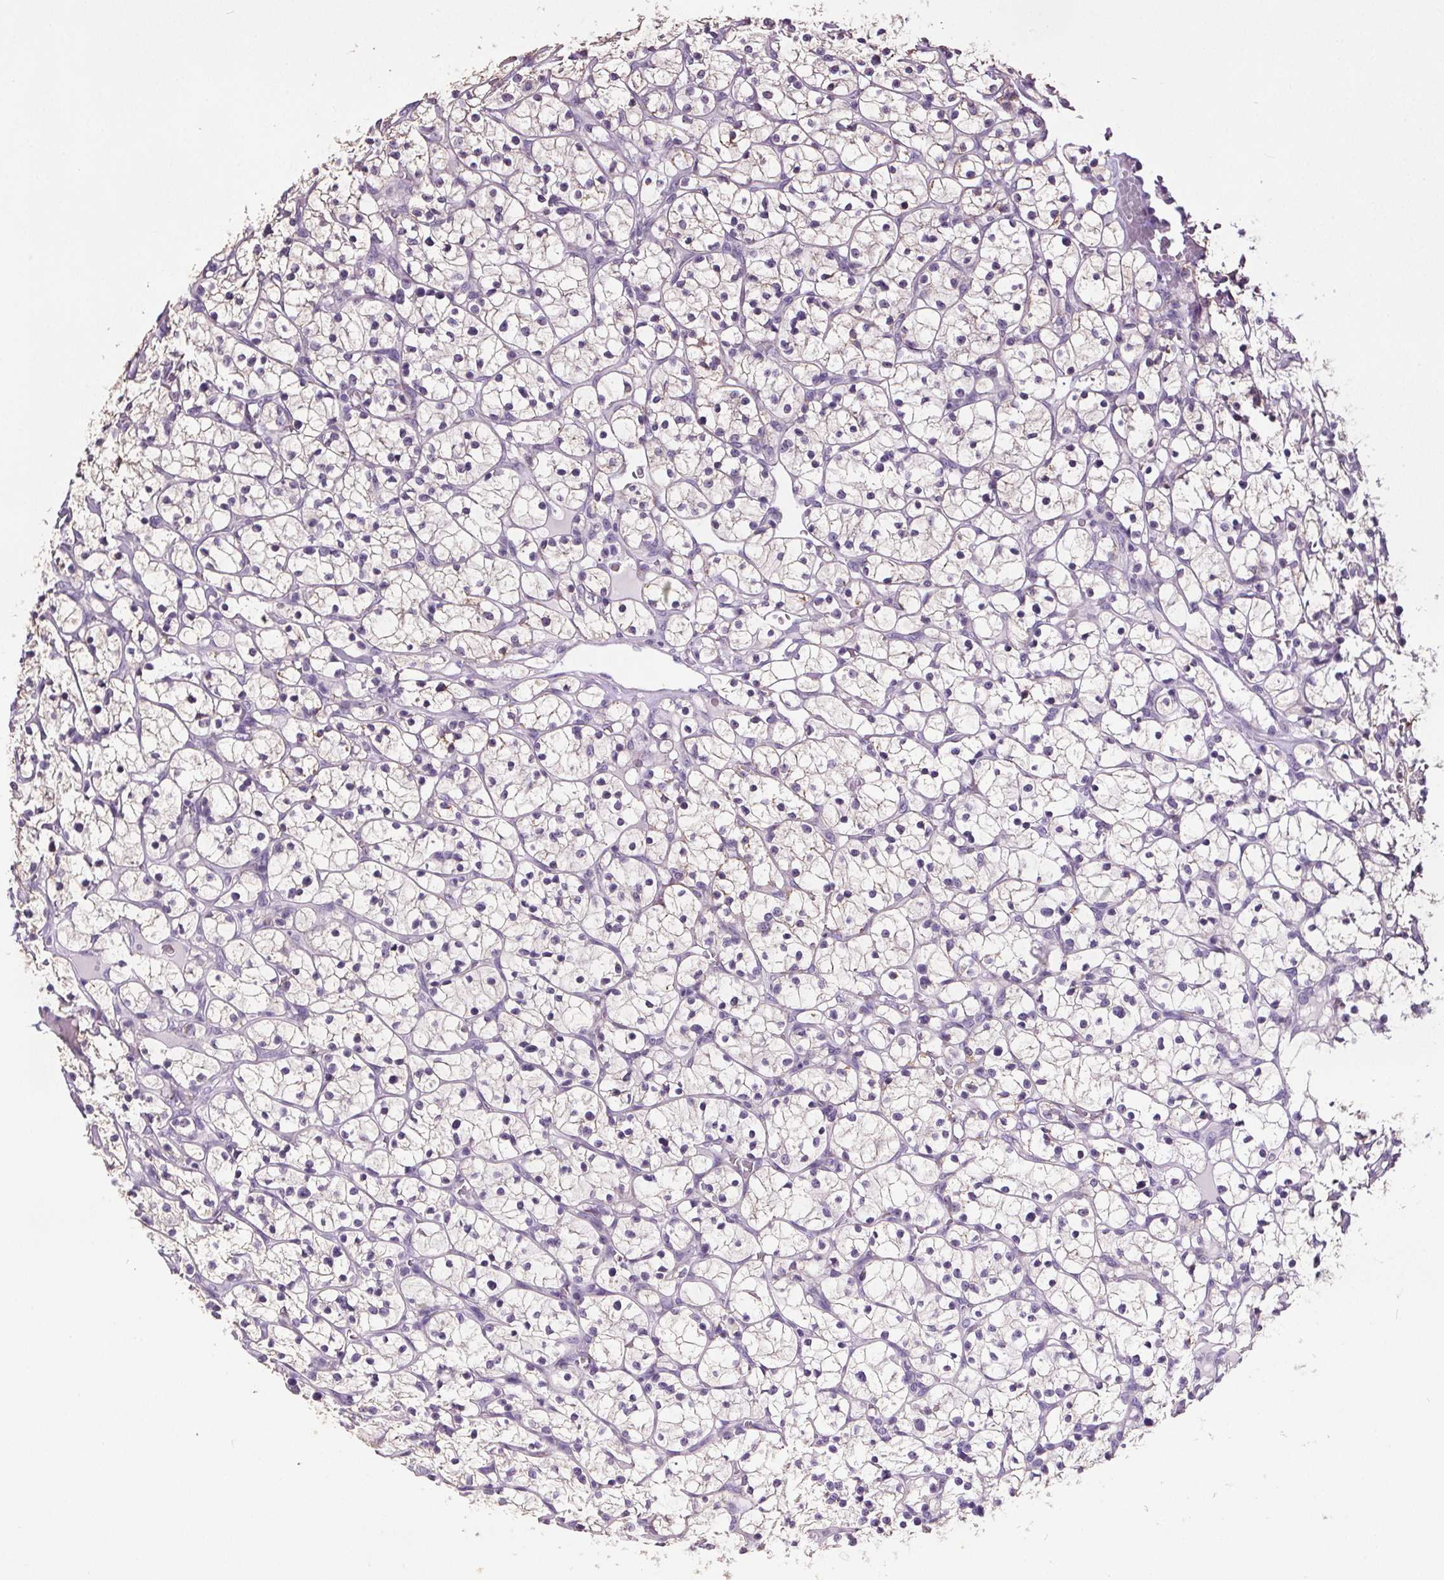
{"staining": {"intensity": "negative", "quantity": "none", "location": "none"}, "tissue": "renal cancer", "cell_type": "Tumor cells", "image_type": "cancer", "snomed": [{"axis": "morphology", "description": "Adenocarcinoma, NOS"}, {"axis": "topography", "description": "Kidney"}], "caption": "High power microscopy image of an immunohistochemistry histopathology image of renal adenocarcinoma, revealing no significant staining in tumor cells.", "gene": "GPIHBP1", "patient": {"sex": "female", "age": 64}}